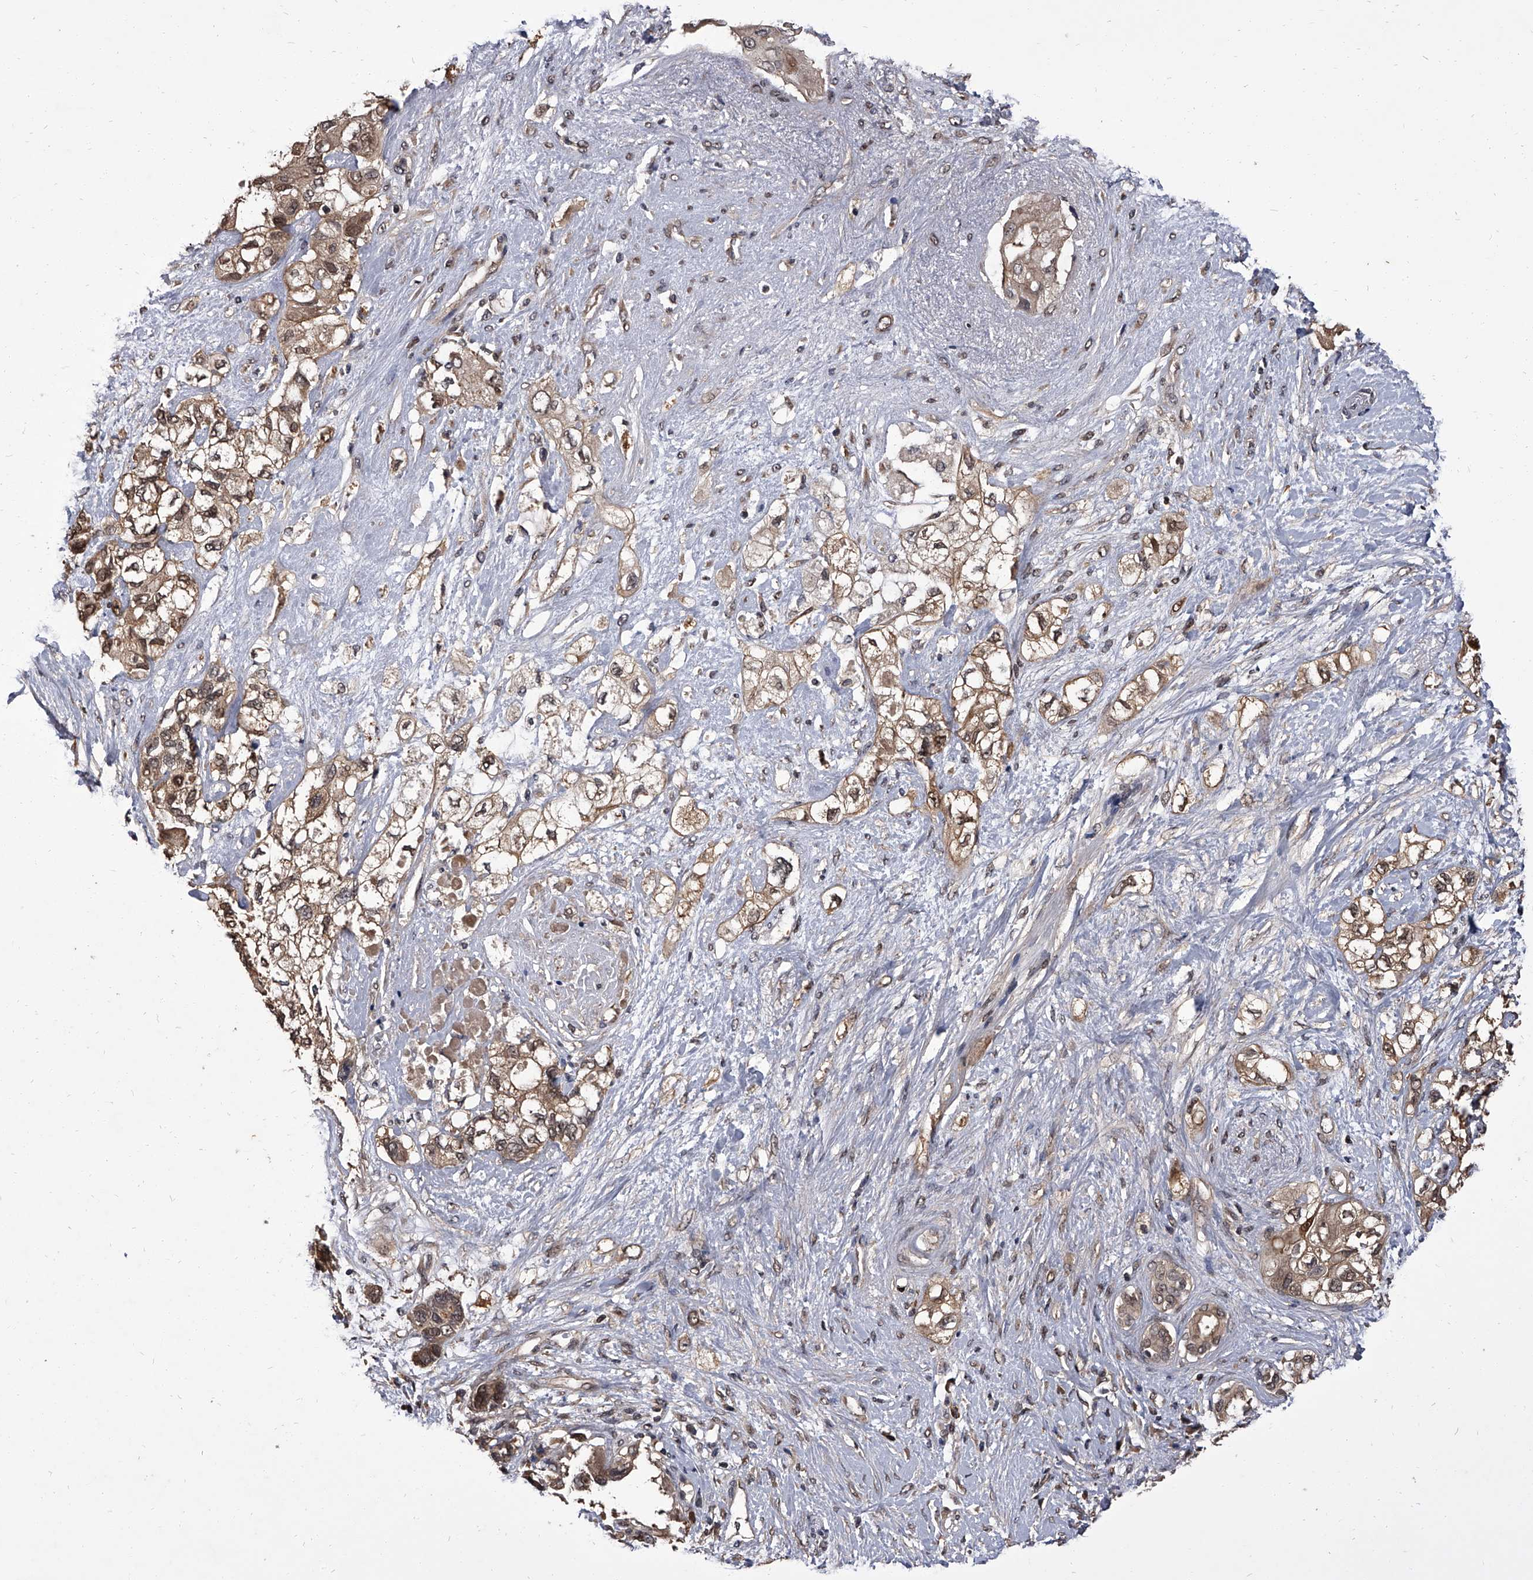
{"staining": {"intensity": "weak", "quantity": ">75%", "location": "cytoplasmic/membranous,nuclear"}, "tissue": "pancreatic cancer", "cell_type": "Tumor cells", "image_type": "cancer", "snomed": [{"axis": "morphology", "description": "Adenocarcinoma, NOS"}, {"axis": "topography", "description": "Pancreas"}], "caption": "A photomicrograph of human adenocarcinoma (pancreatic) stained for a protein displays weak cytoplasmic/membranous and nuclear brown staining in tumor cells.", "gene": "SLC18B1", "patient": {"sex": "female", "age": 56}}